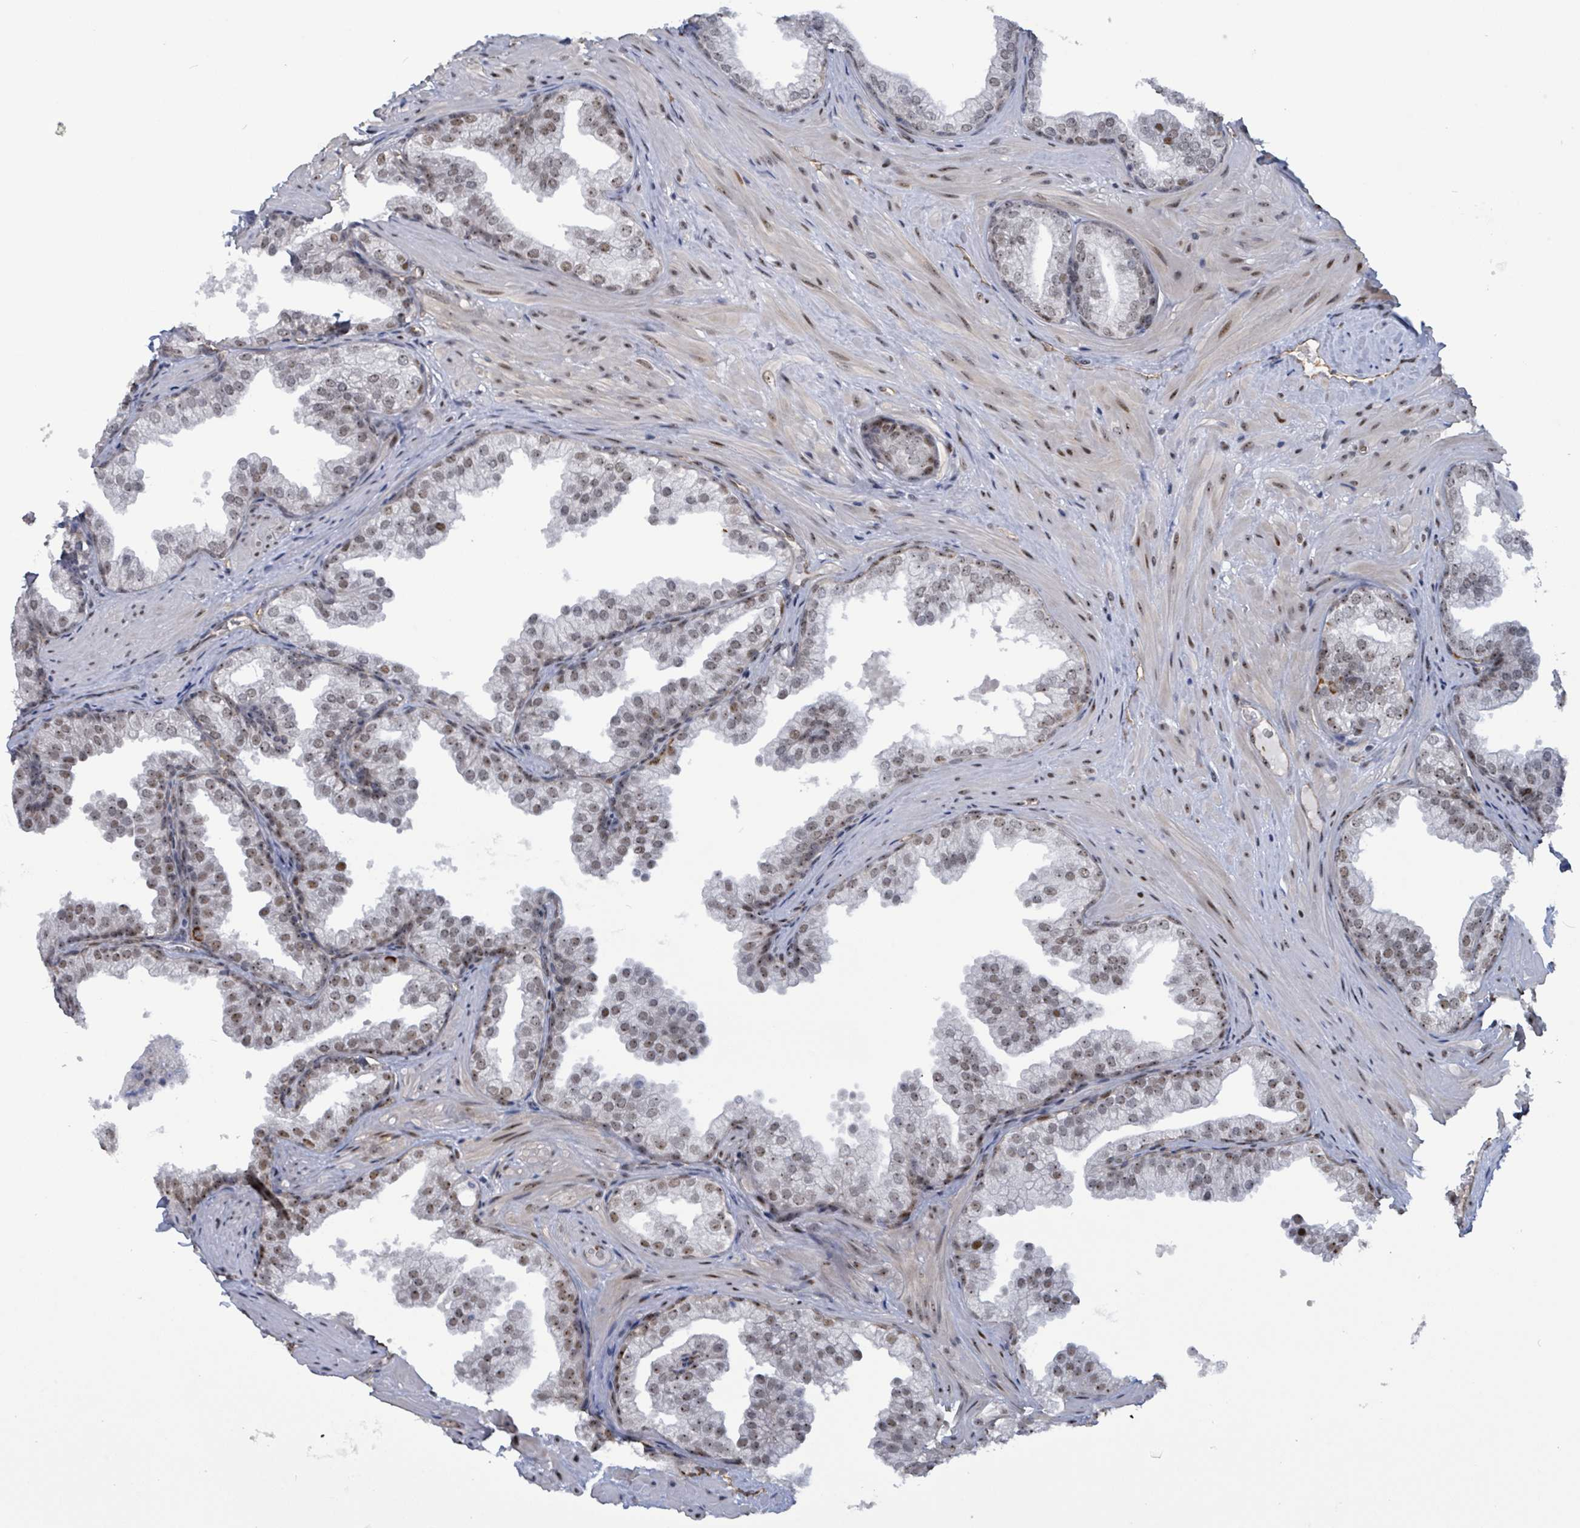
{"staining": {"intensity": "moderate", "quantity": "25%-75%", "location": "nuclear"}, "tissue": "prostate", "cell_type": "Glandular cells", "image_type": "normal", "snomed": [{"axis": "morphology", "description": "Normal tissue, NOS"}, {"axis": "topography", "description": "Prostate"}], "caption": "Brown immunohistochemical staining in unremarkable prostate demonstrates moderate nuclear staining in approximately 25%-75% of glandular cells.", "gene": "RRN3", "patient": {"sex": "male", "age": 37}}